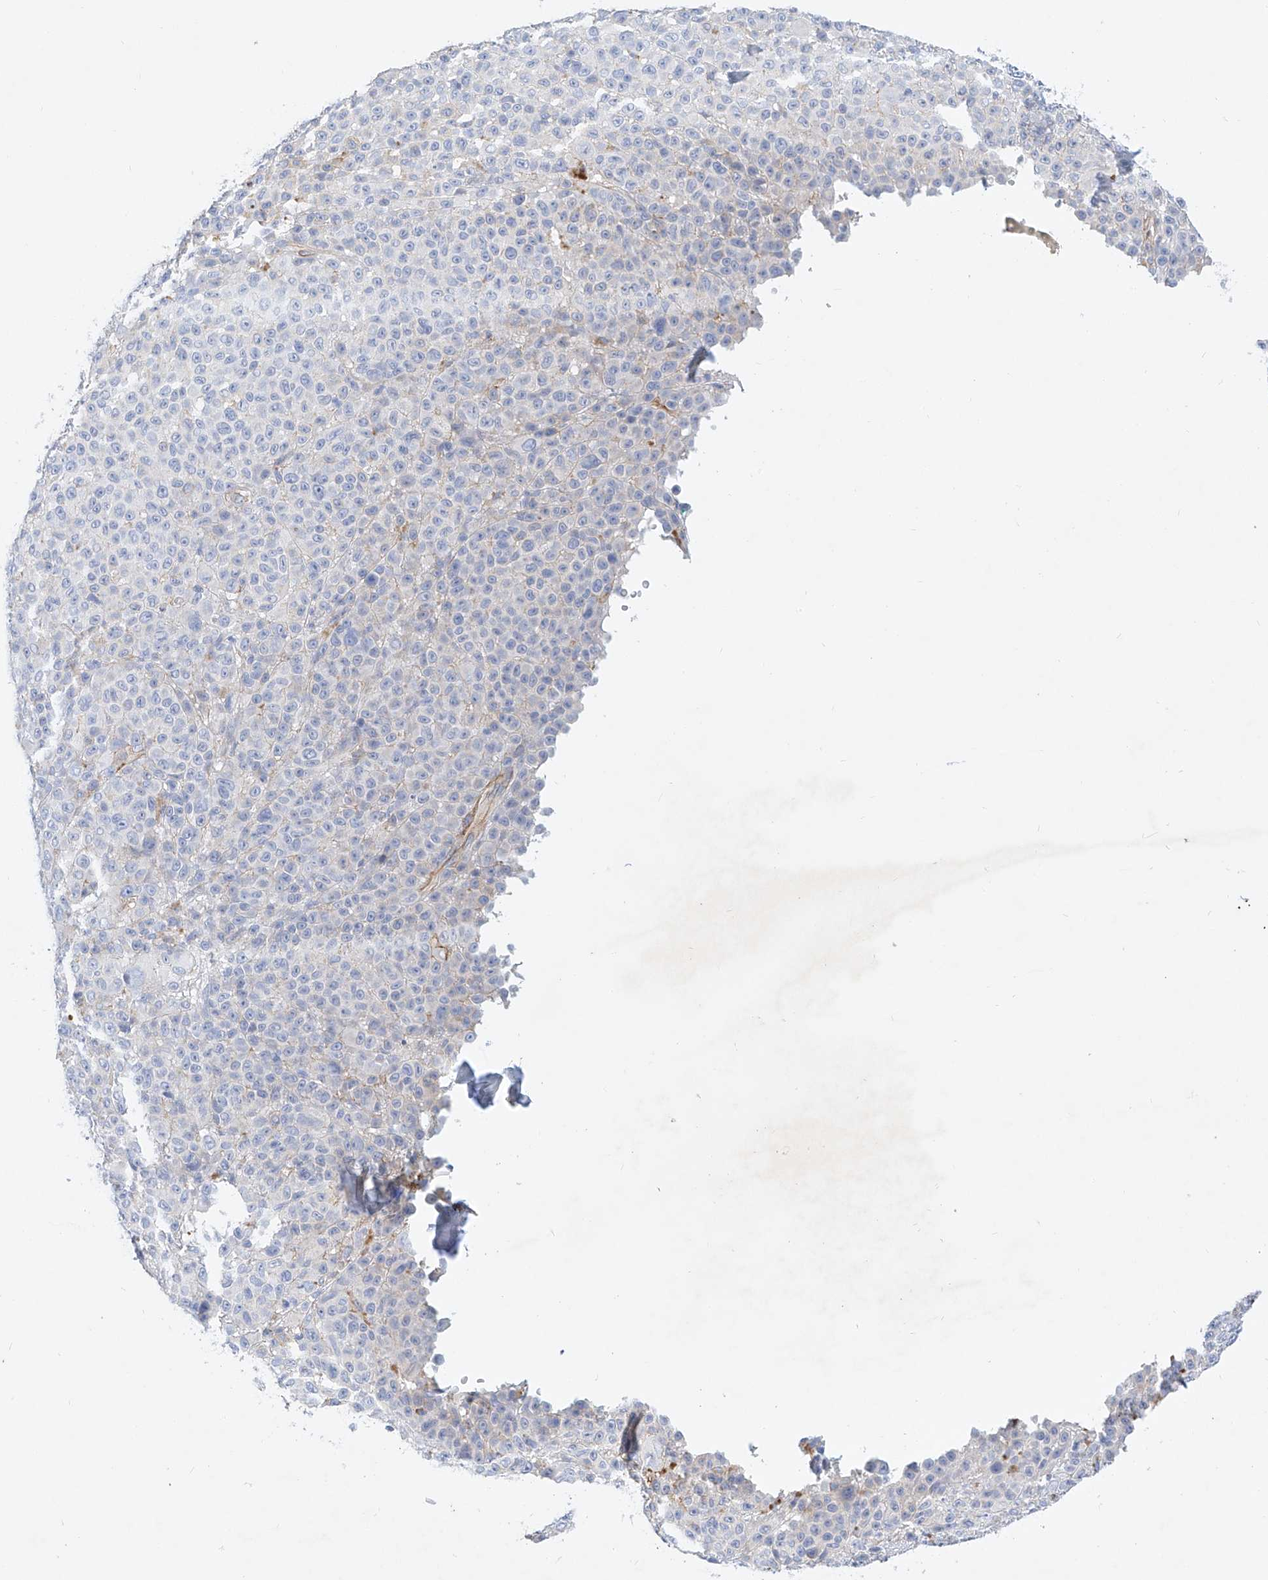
{"staining": {"intensity": "negative", "quantity": "none", "location": "none"}, "tissue": "melanoma", "cell_type": "Tumor cells", "image_type": "cancer", "snomed": [{"axis": "morphology", "description": "Malignant melanoma, NOS"}, {"axis": "topography", "description": "Skin"}], "caption": "A micrograph of melanoma stained for a protein reveals no brown staining in tumor cells. The staining was performed using DAB (3,3'-diaminobenzidine) to visualize the protein expression in brown, while the nuclei were stained in blue with hematoxylin (Magnification: 20x).", "gene": "SBSPON", "patient": {"sex": "female", "age": 94}}